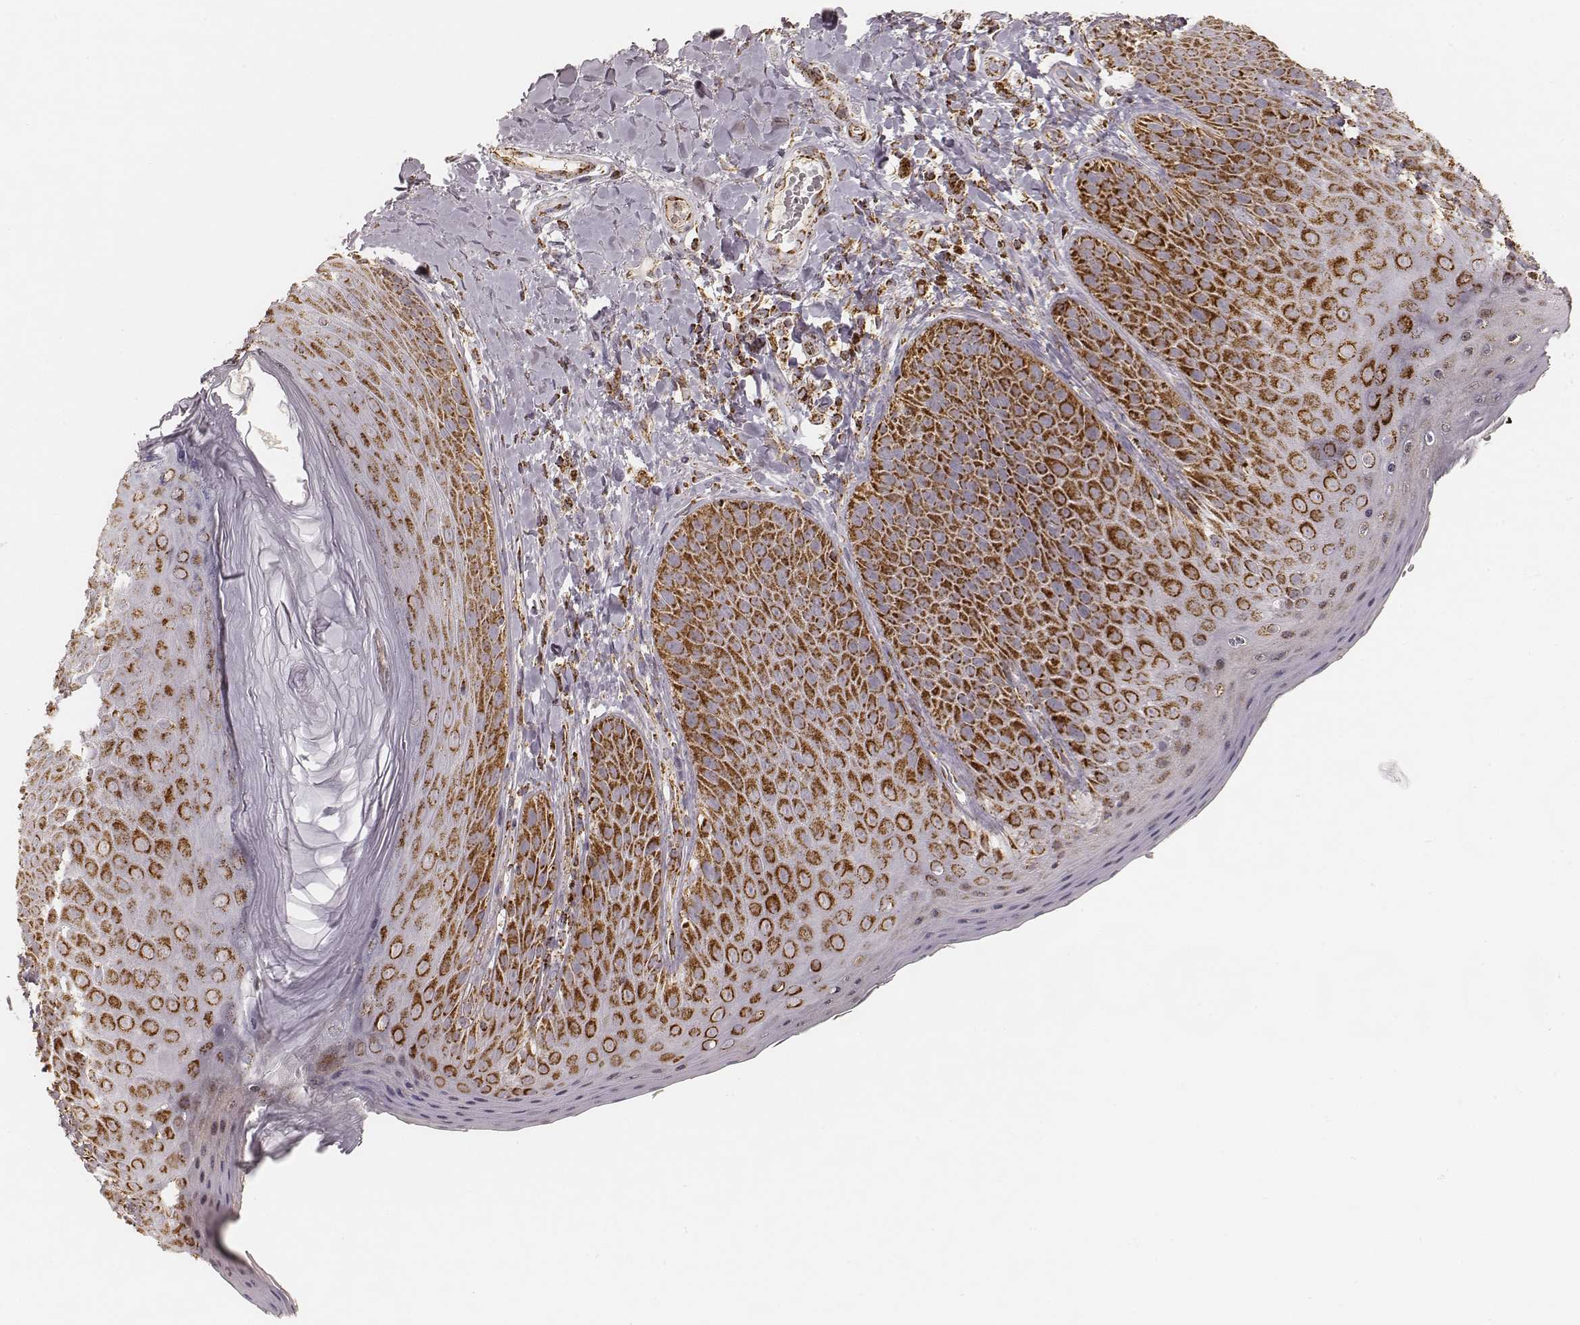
{"staining": {"intensity": "strong", "quantity": "25%-75%", "location": "cytoplasmic/membranous"}, "tissue": "skin", "cell_type": "Epidermal cells", "image_type": "normal", "snomed": [{"axis": "morphology", "description": "Normal tissue, NOS"}, {"axis": "topography", "description": "Anal"}], "caption": "A micrograph showing strong cytoplasmic/membranous staining in approximately 25%-75% of epidermal cells in unremarkable skin, as visualized by brown immunohistochemical staining.", "gene": "CS", "patient": {"sex": "male", "age": 53}}